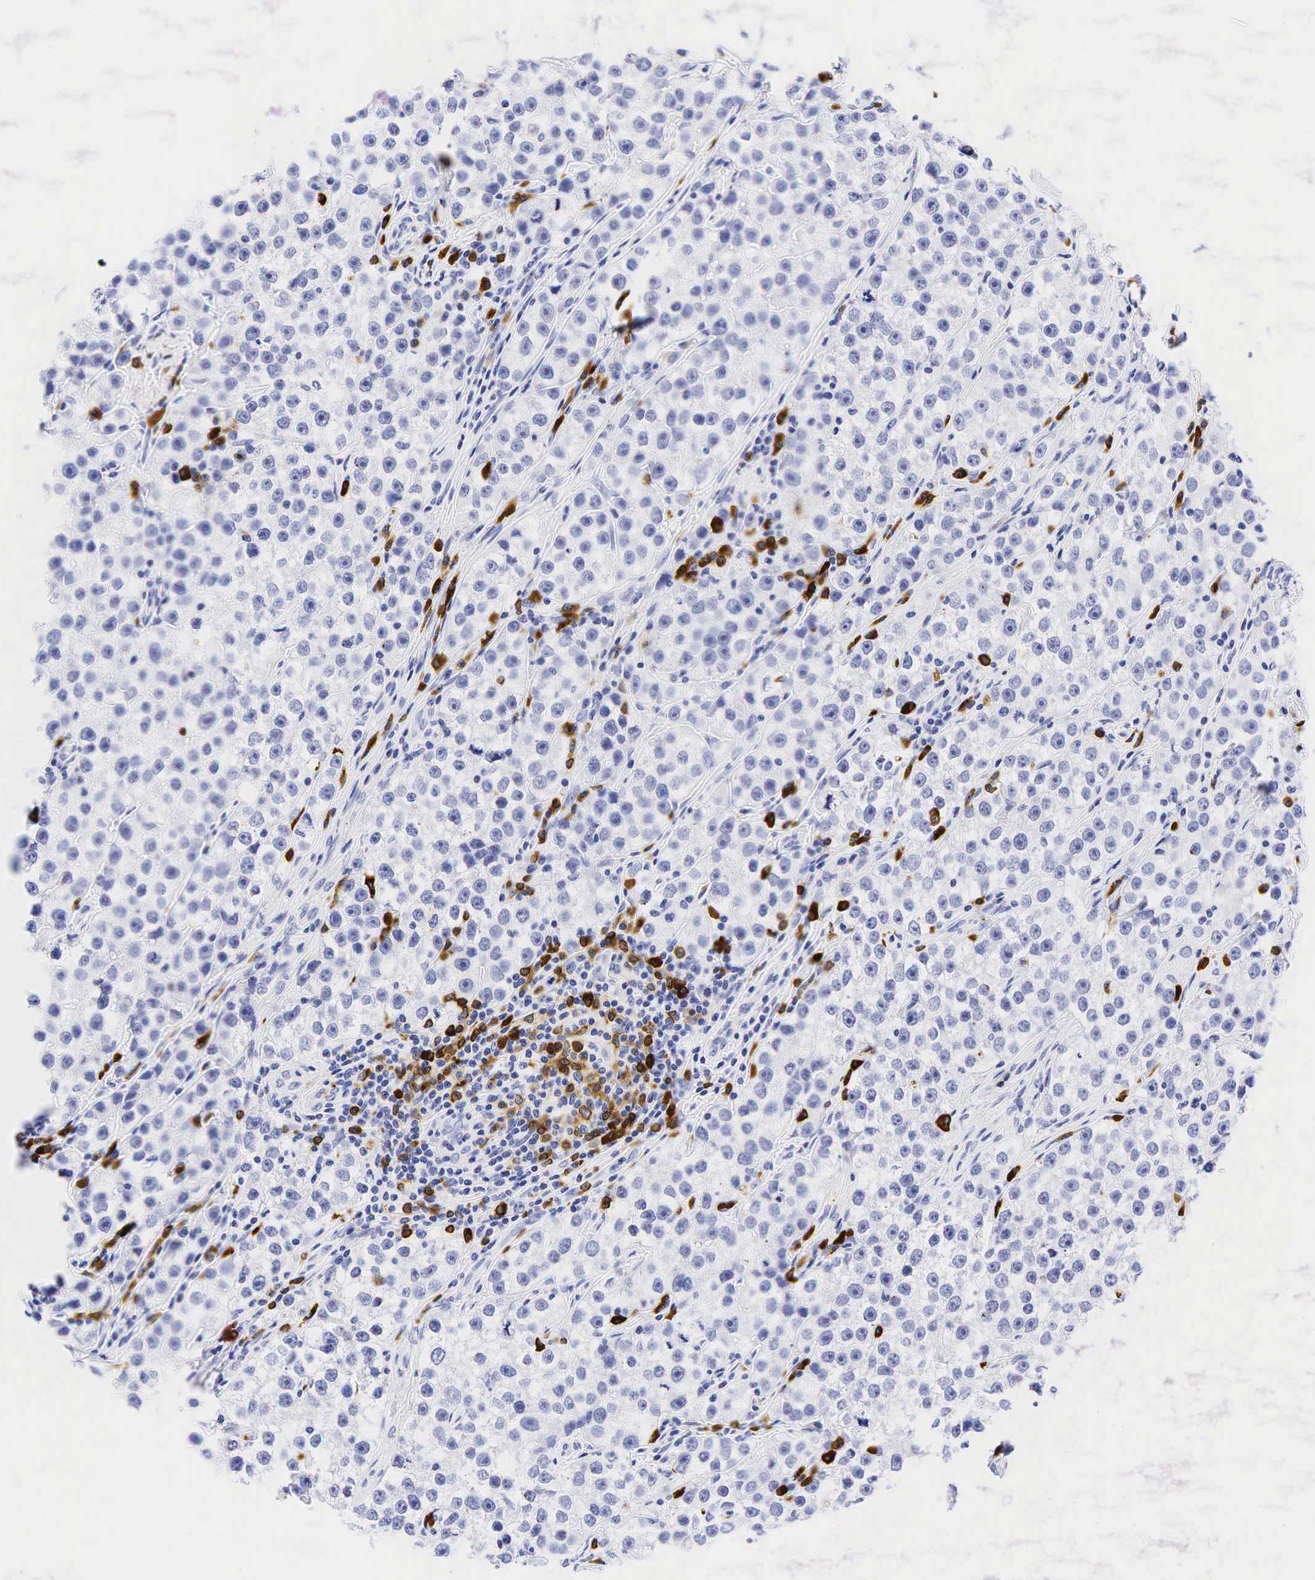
{"staining": {"intensity": "negative", "quantity": "none", "location": "none"}, "tissue": "testis cancer", "cell_type": "Tumor cells", "image_type": "cancer", "snomed": [{"axis": "morphology", "description": "Seminoma, NOS"}, {"axis": "topography", "description": "Testis"}], "caption": "IHC of human seminoma (testis) demonstrates no staining in tumor cells.", "gene": "CD79A", "patient": {"sex": "male", "age": 32}}